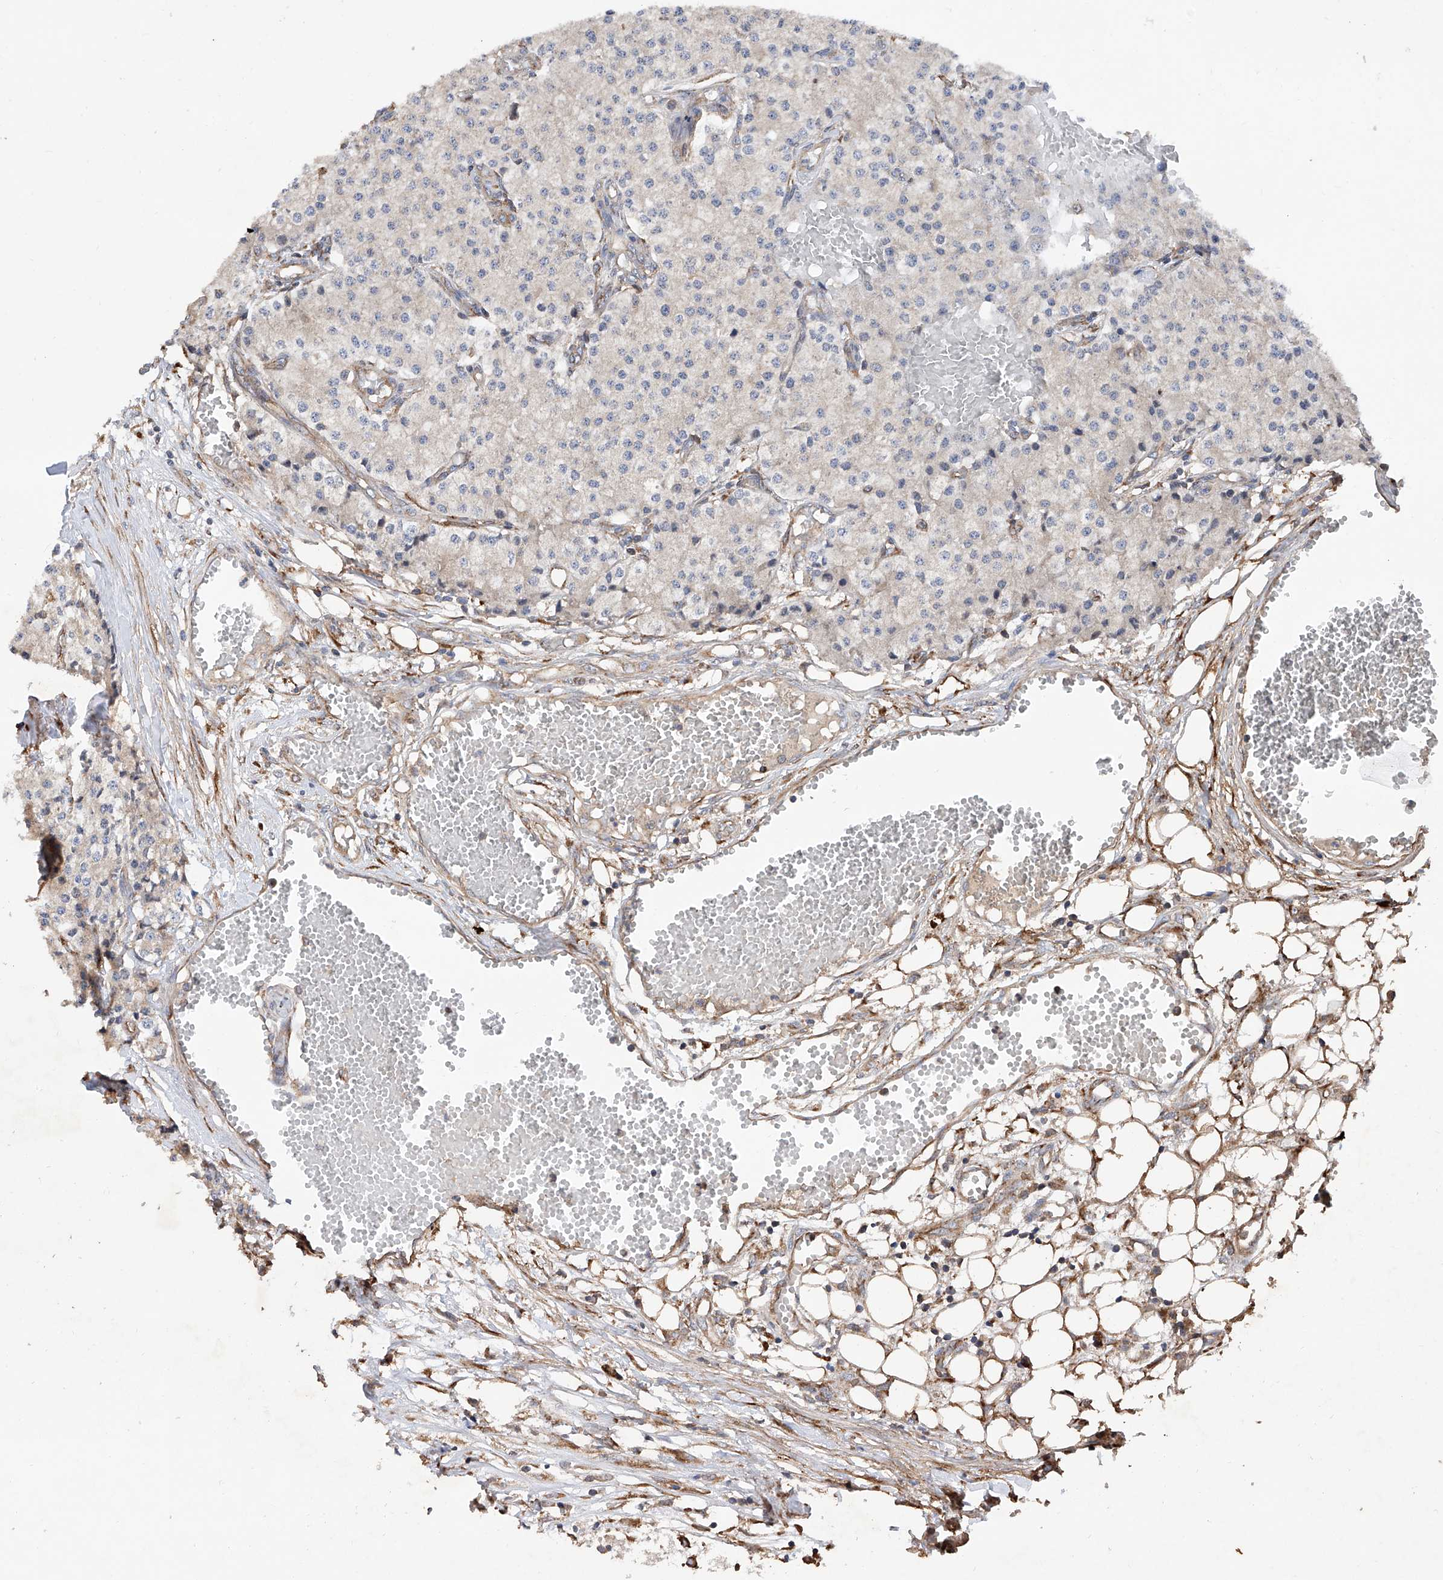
{"staining": {"intensity": "negative", "quantity": "none", "location": "none"}, "tissue": "carcinoid", "cell_type": "Tumor cells", "image_type": "cancer", "snomed": [{"axis": "morphology", "description": "Carcinoid, malignant, NOS"}, {"axis": "topography", "description": "Colon"}], "caption": "Photomicrograph shows no significant protein positivity in tumor cells of malignant carcinoid.", "gene": "INPP5B", "patient": {"sex": "female", "age": 52}}